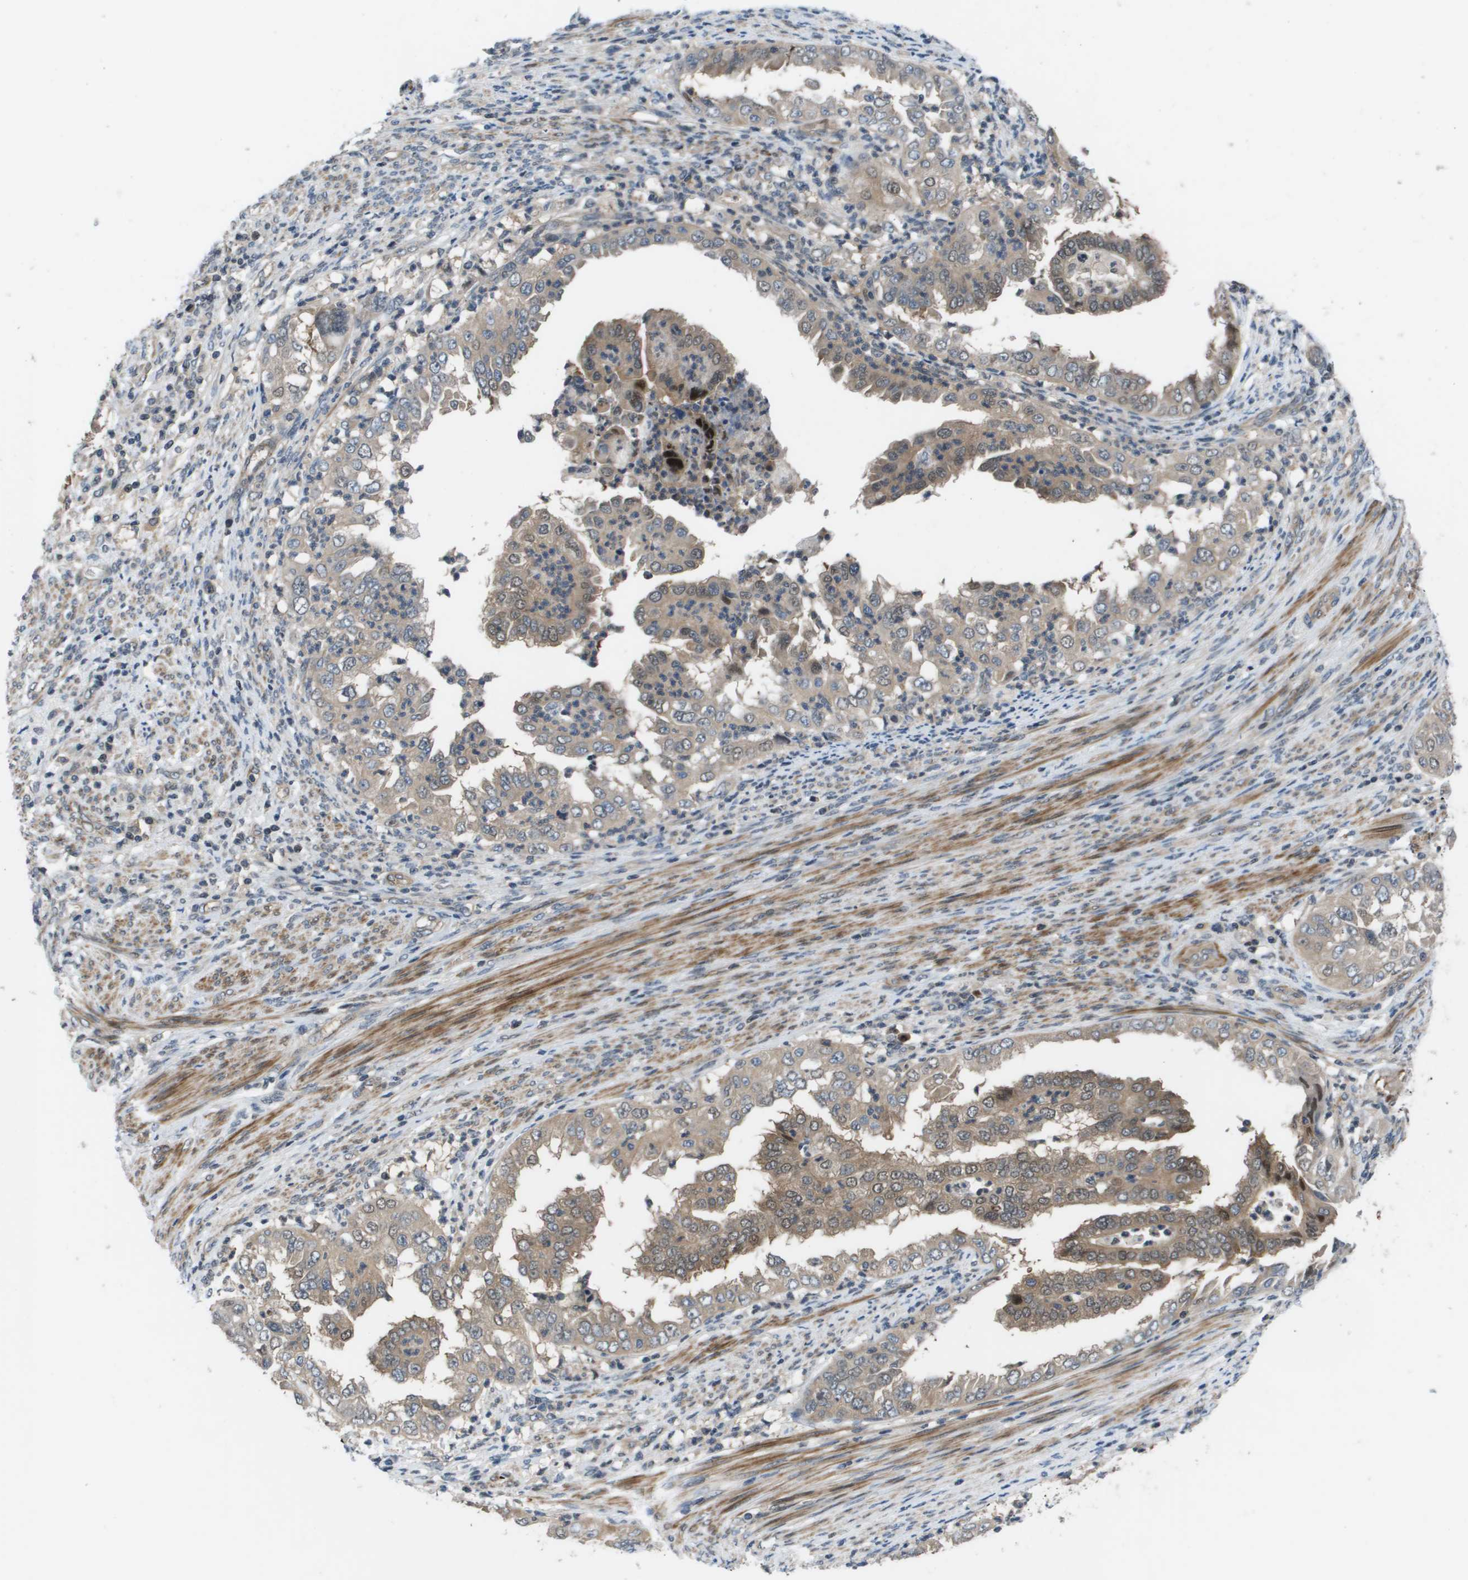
{"staining": {"intensity": "weak", "quantity": "25%-75%", "location": "cytoplasmic/membranous"}, "tissue": "endometrial cancer", "cell_type": "Tumor cells", "image_type": "cancer", "snomed": [{"axis": "morphology", "description": "Adenocarcinoma, NOS"}, {"axis": "topography", "description": "Endometrium"}], "caption": "This photomicrograph exhibits endometrial cancer stained with IHC to label a protein in brown. The cytoplasmic/membranous of tumor cells show weak positivity for the protein. Nuclei are counter-stained blue.", "gene": "ENPP5", "patient": {"sex": "female", "age": 85}}